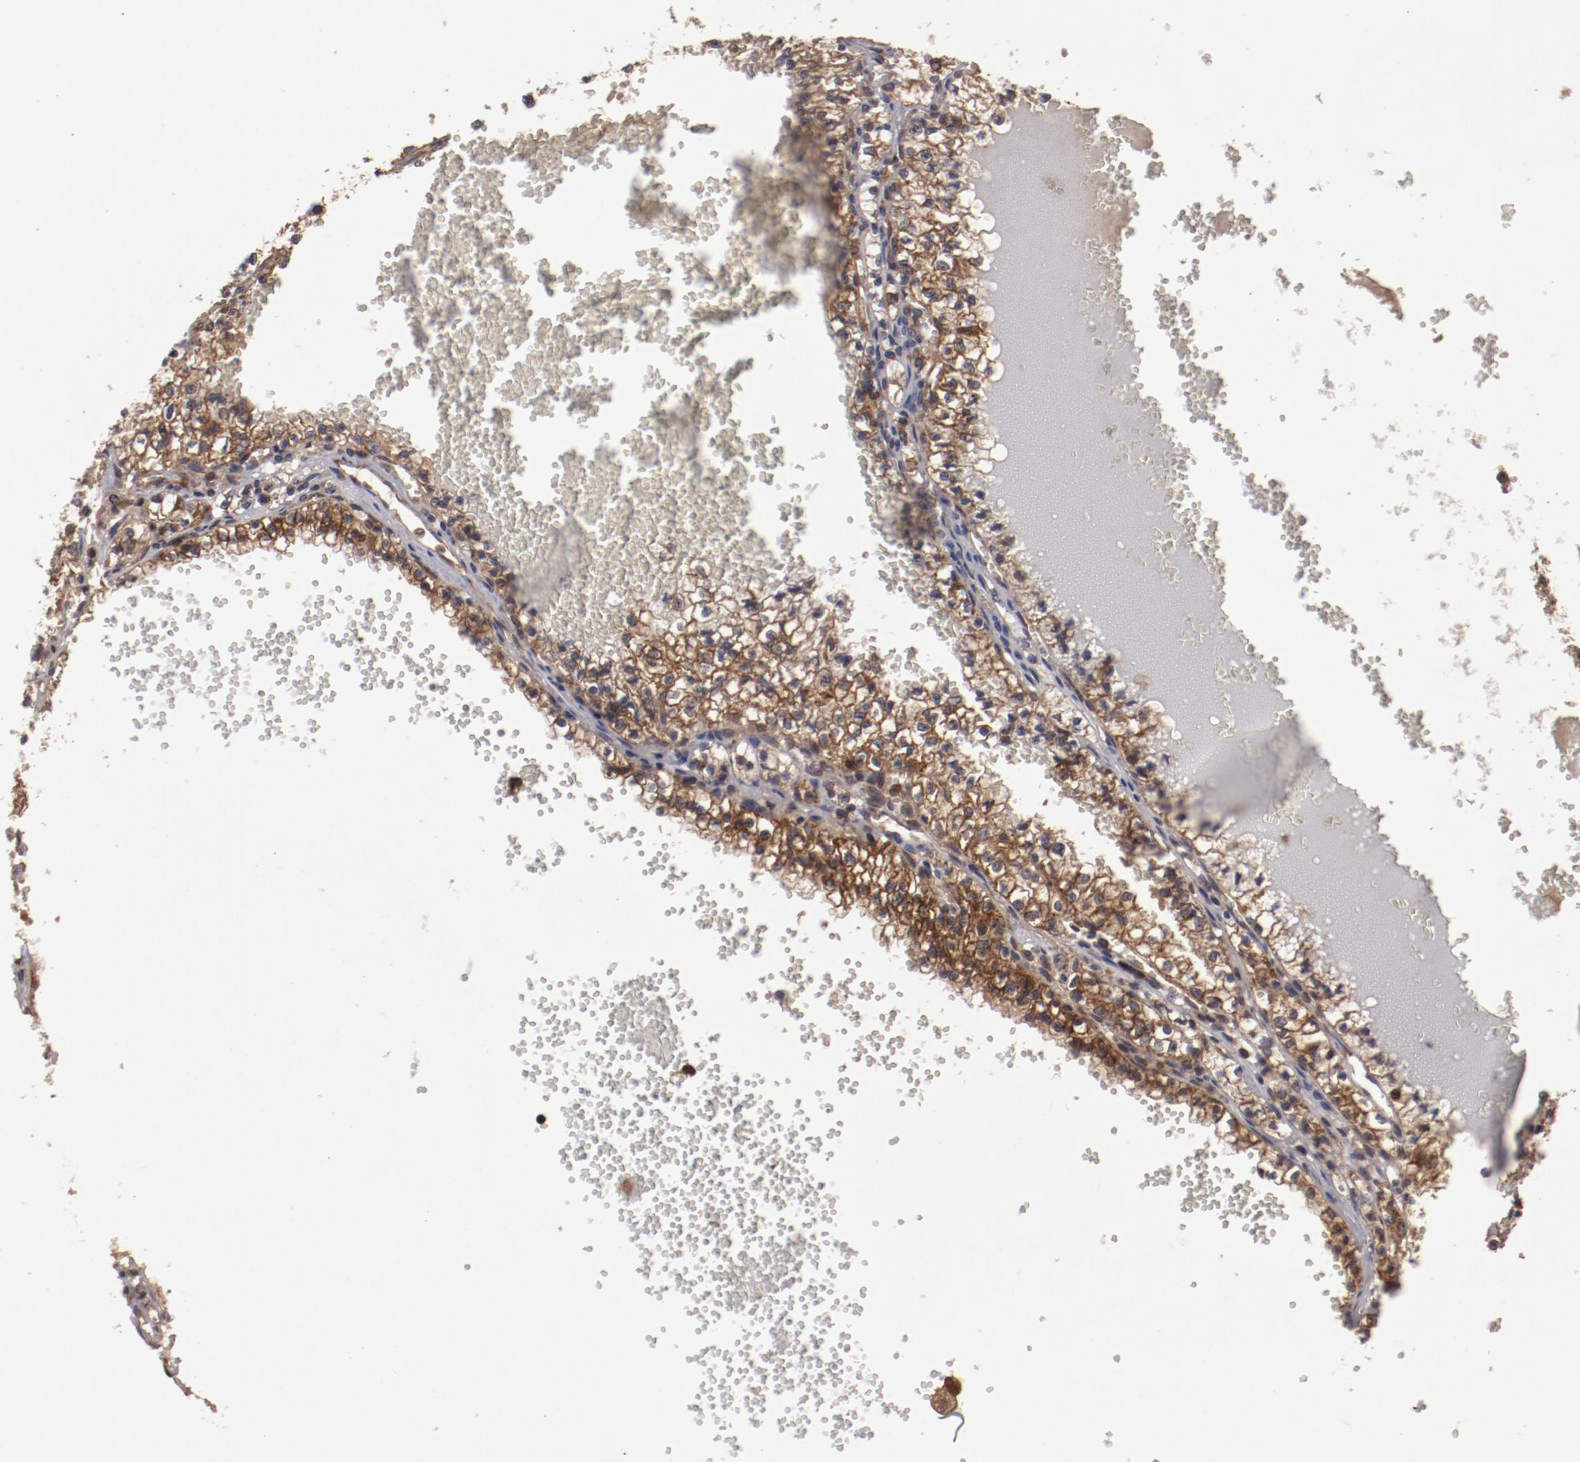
{"staining": {"intensity": "moderate", "quantity": ">75%", "location": "cytoplasmic/membranous"}, "tissue": "renal cancer", "cell_type": "Tumor cells", "image_type": "cancer", "snomed": [{"axis": "morphology", "description": "Adenocarcinoma, NOS"}, {"axis": "topography", "description": "Kidney"}], "caption": "Human renal adenocarcinoma stained with a protein marker shows moderate staining in tumor cells.", "gene": "RPS6KA6", "patient": {"sex": "male", "age": 61}}